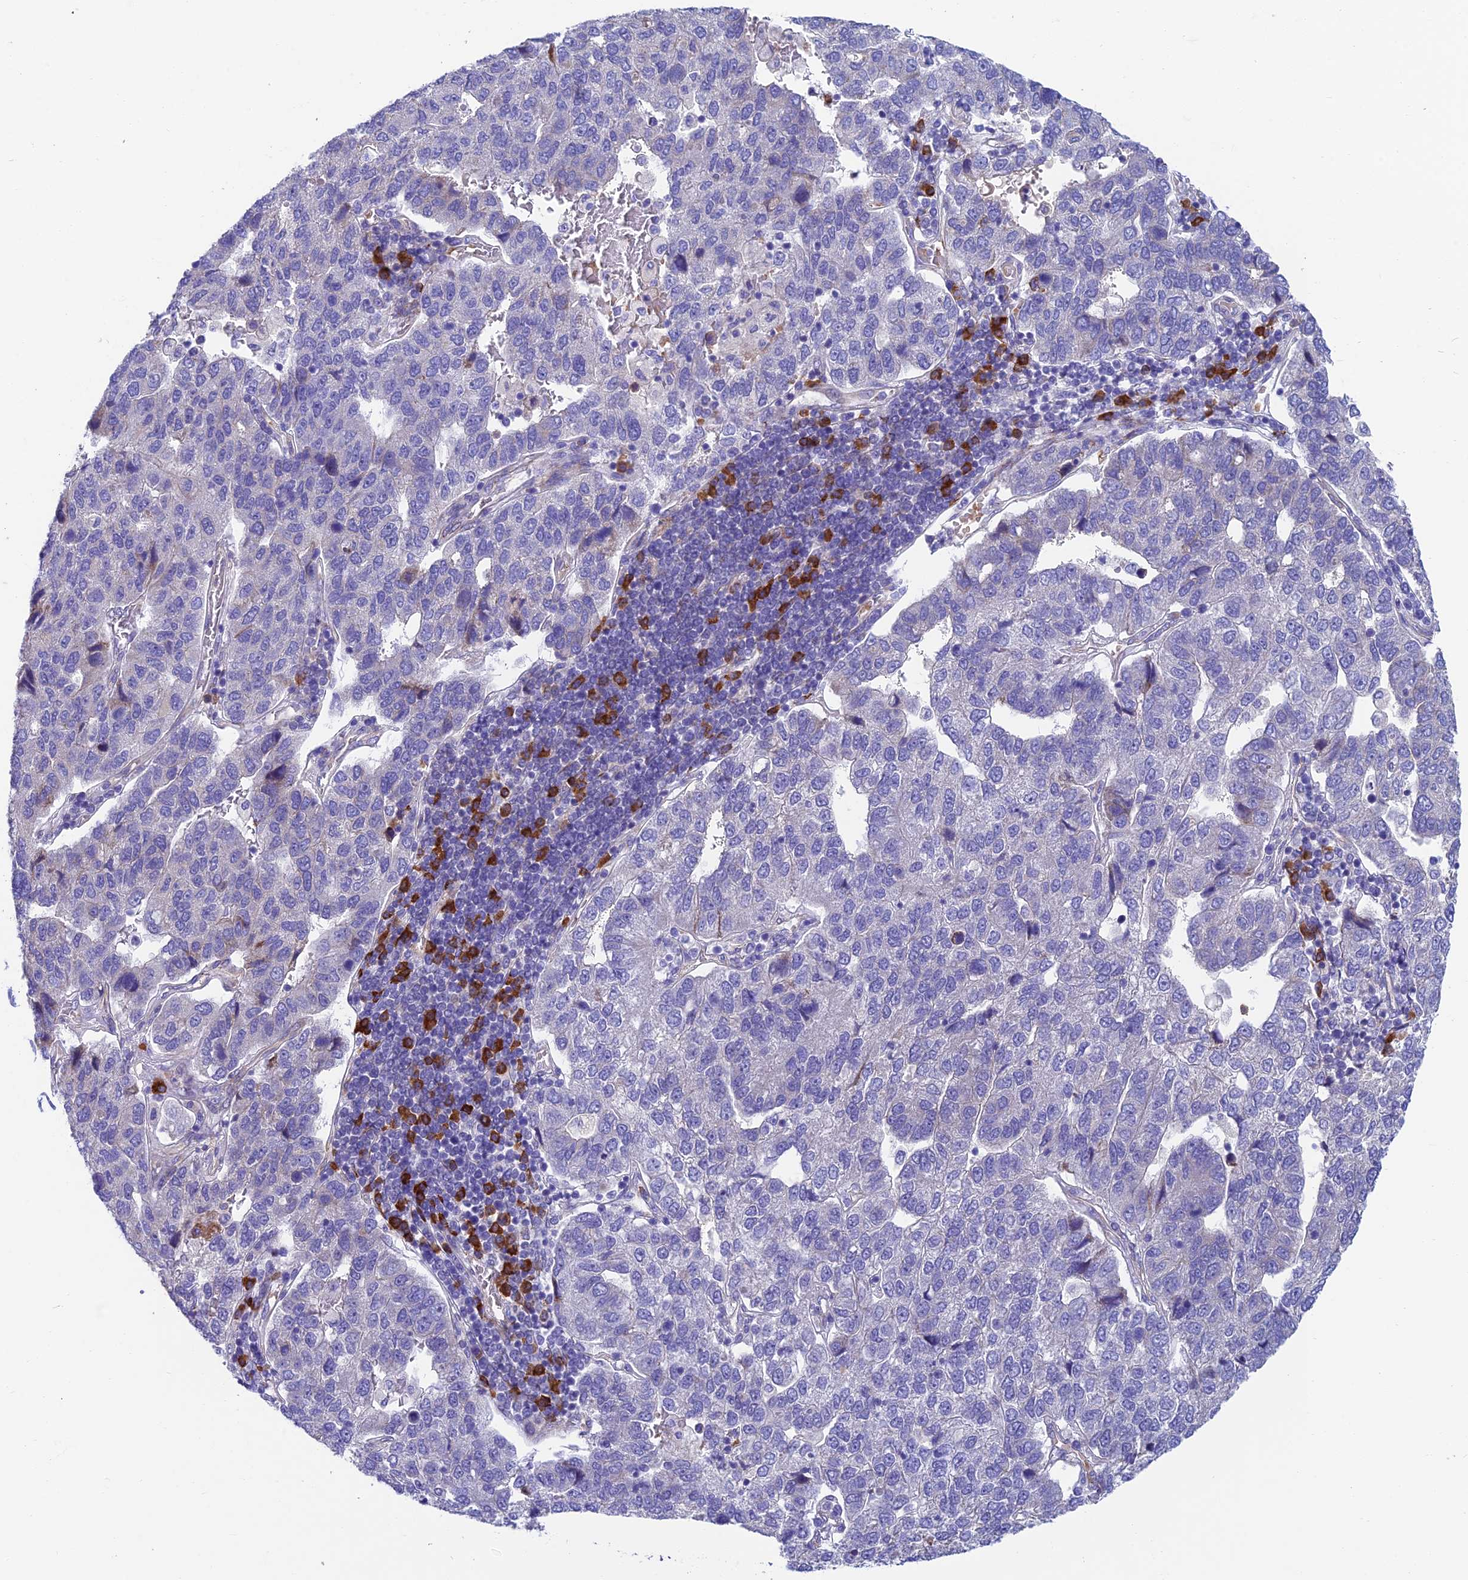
{"staining": {"intensity": "negative", "quantity": "none", "location": "none"}, "tissue": "pancreatic cancer", "cell_type": "Tumor cells", "image_type": "cancer", "snomed": [{"axis": "morphology", "description": "Adenocarcinoma, NOS"}, {"axis": "topography", "description": "Pancreas"}], "caption": "Histopathology image shows no significant protein positivity in tumor cells of pancreatic cancer (adenocarcinoma).", "gene": "MACIR", "patient": {"sex": "female", "age": 61}}